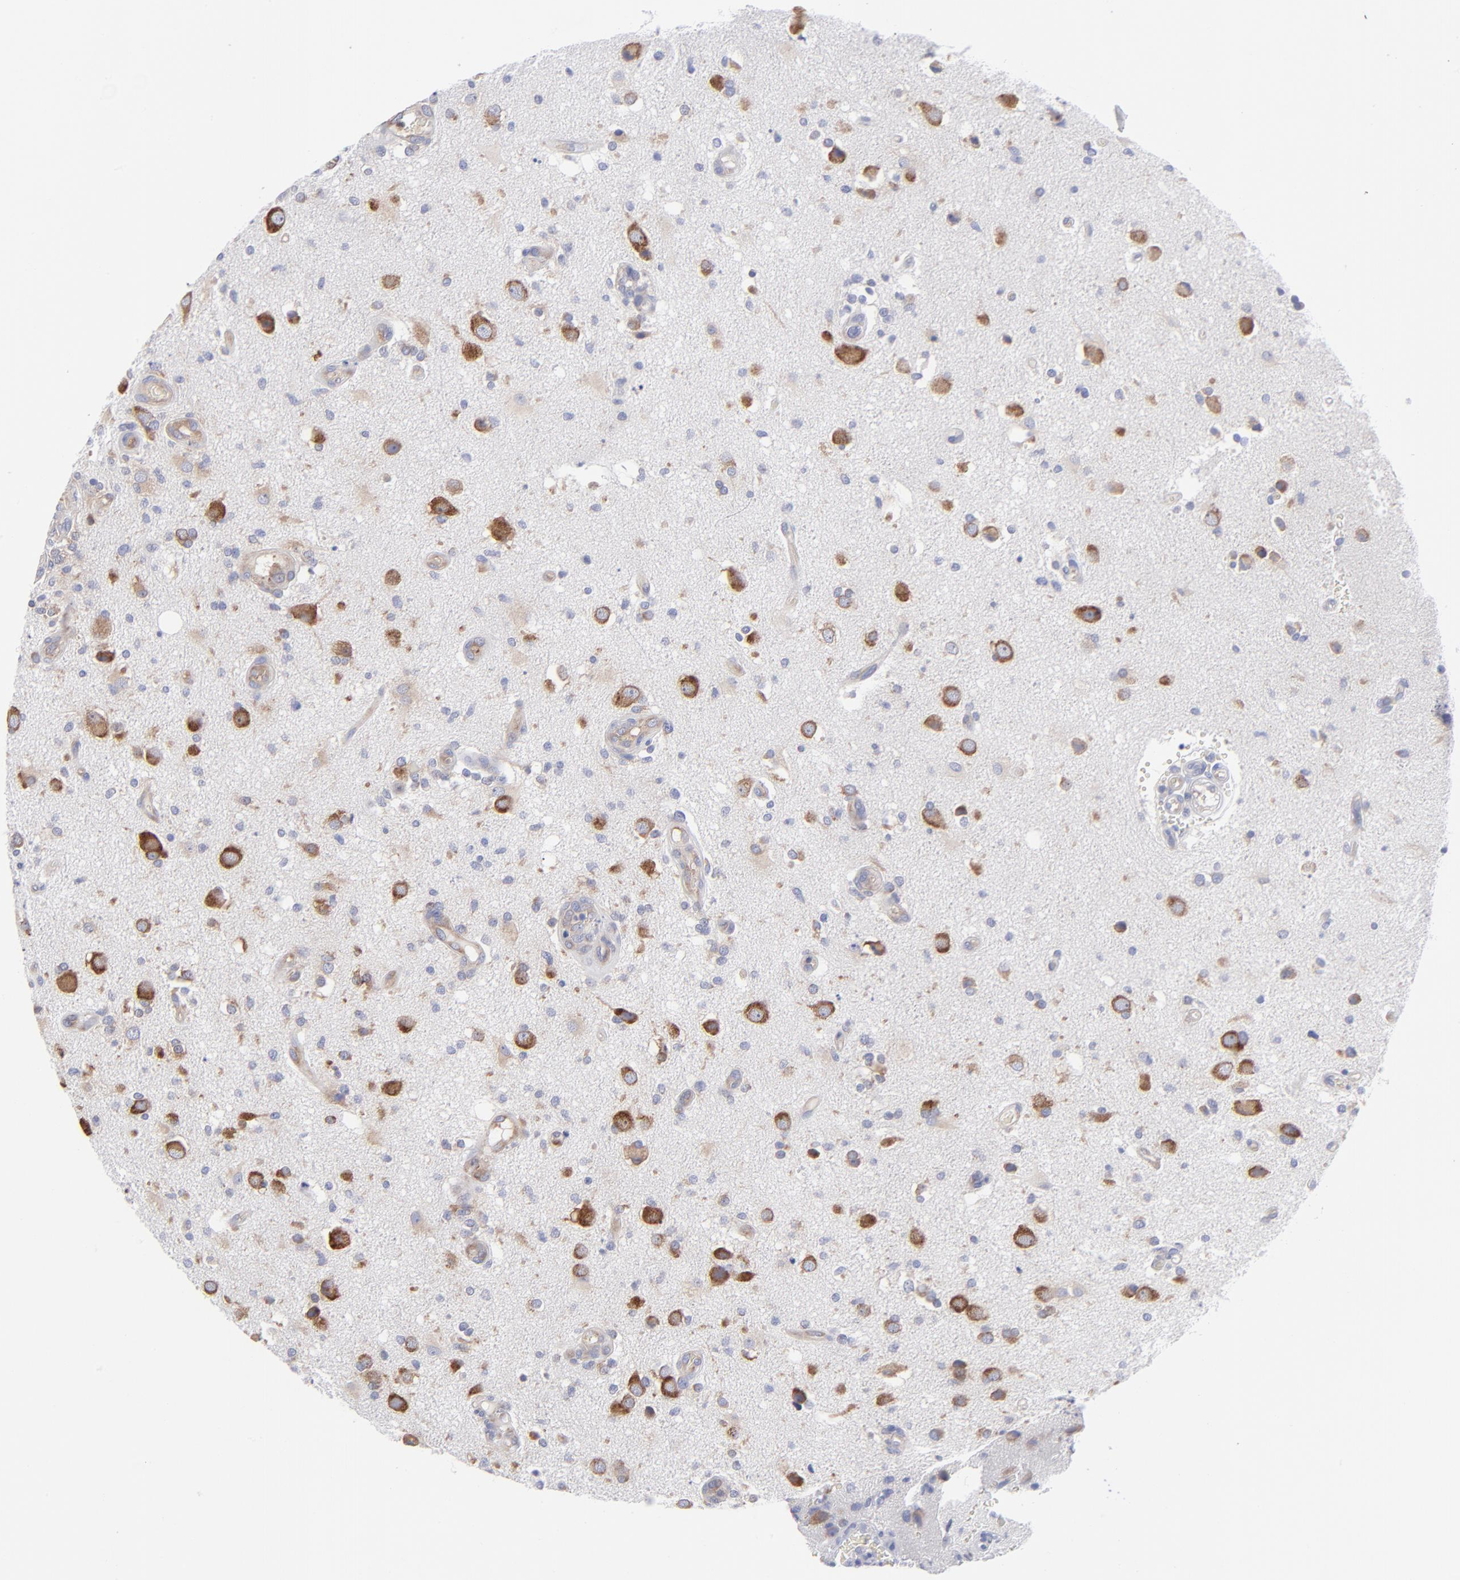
{"staining": {"intensity": "strong", "quantity": ">75%", "location": "cytoplasmic/membranous"}, "tissue": "glioma", "cell_type": "Tumor cells", "image_type": "cancer", "snomed": [{"axis": "morphology", "description": "Normal tissue, NOS"}, {"axis": "morphology", "description": "Glioma, malignant, High grade"}, {"axis": "topography", "description": "Cerebral cortex"}], "caption": "Immunohistochemistry (IHC) of high-grade glioma (malignant) reveals high levels of strong cytoplasmic/membranous expression in approximately >75% of tumor cells.", "gene": "EIF2AK2", "patient": {"sex": "male", "age": 75}}